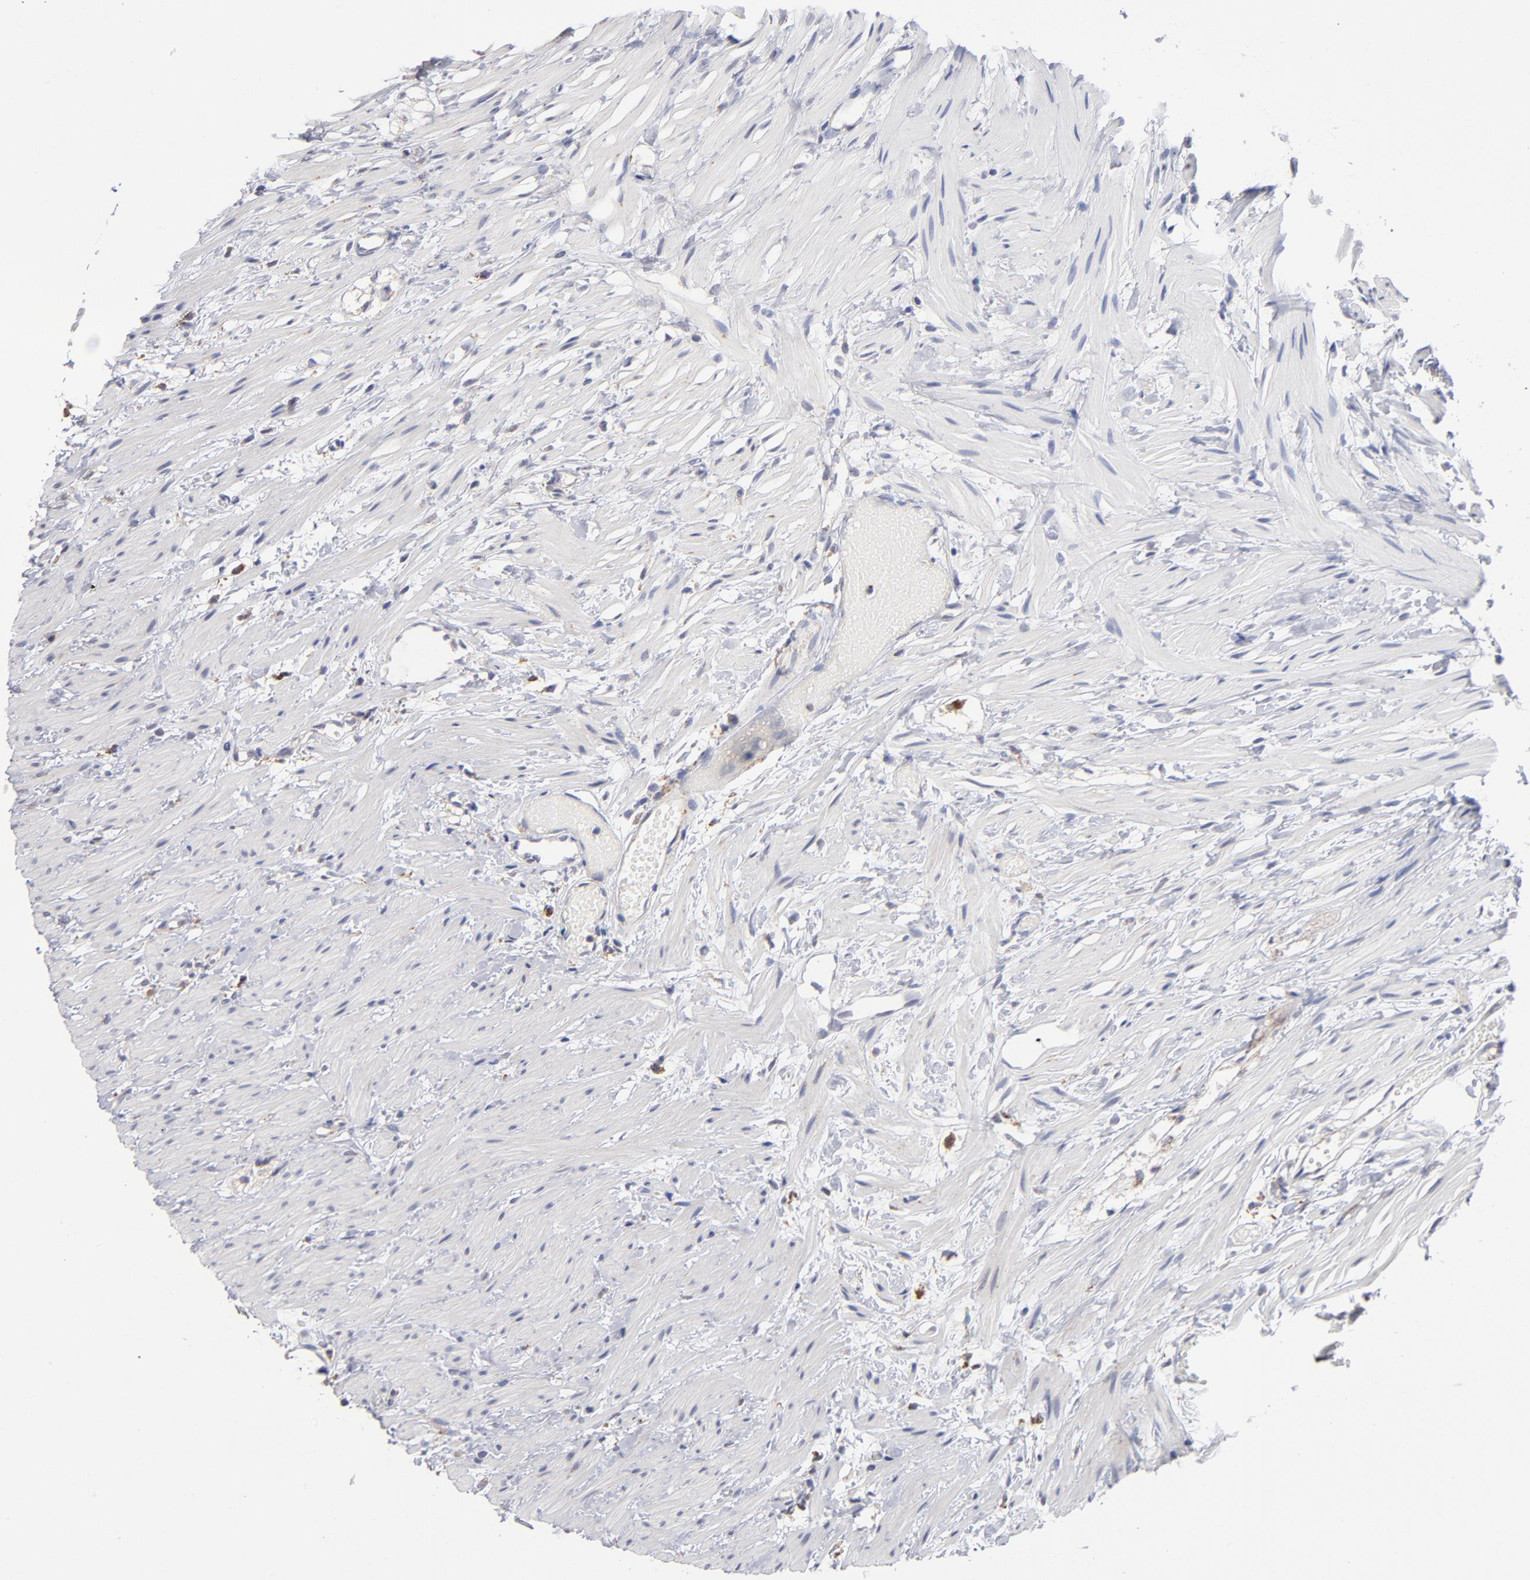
{"staining": {"intensity": "weak", "quantity": "25%-75%", "location": "cytoplasmic/membranous"}, "tissue": "colorectal cancer", "cell_type": "Tumor cells", "image_type": "cancer", "snomed": [{"axis": "morphology", "description": "Adenocarcinoma, NOS"}, {"axis": "topography", "description": "Colon"}], "caption": "Protein staining demonstrates weak cytoplasmic/membranous staining in approximately 25%-75% of tumor cells in adenocarcinoma (colorectal).", "gene": "RRAGB", "patient": {"sex": "male", "age": 14}}